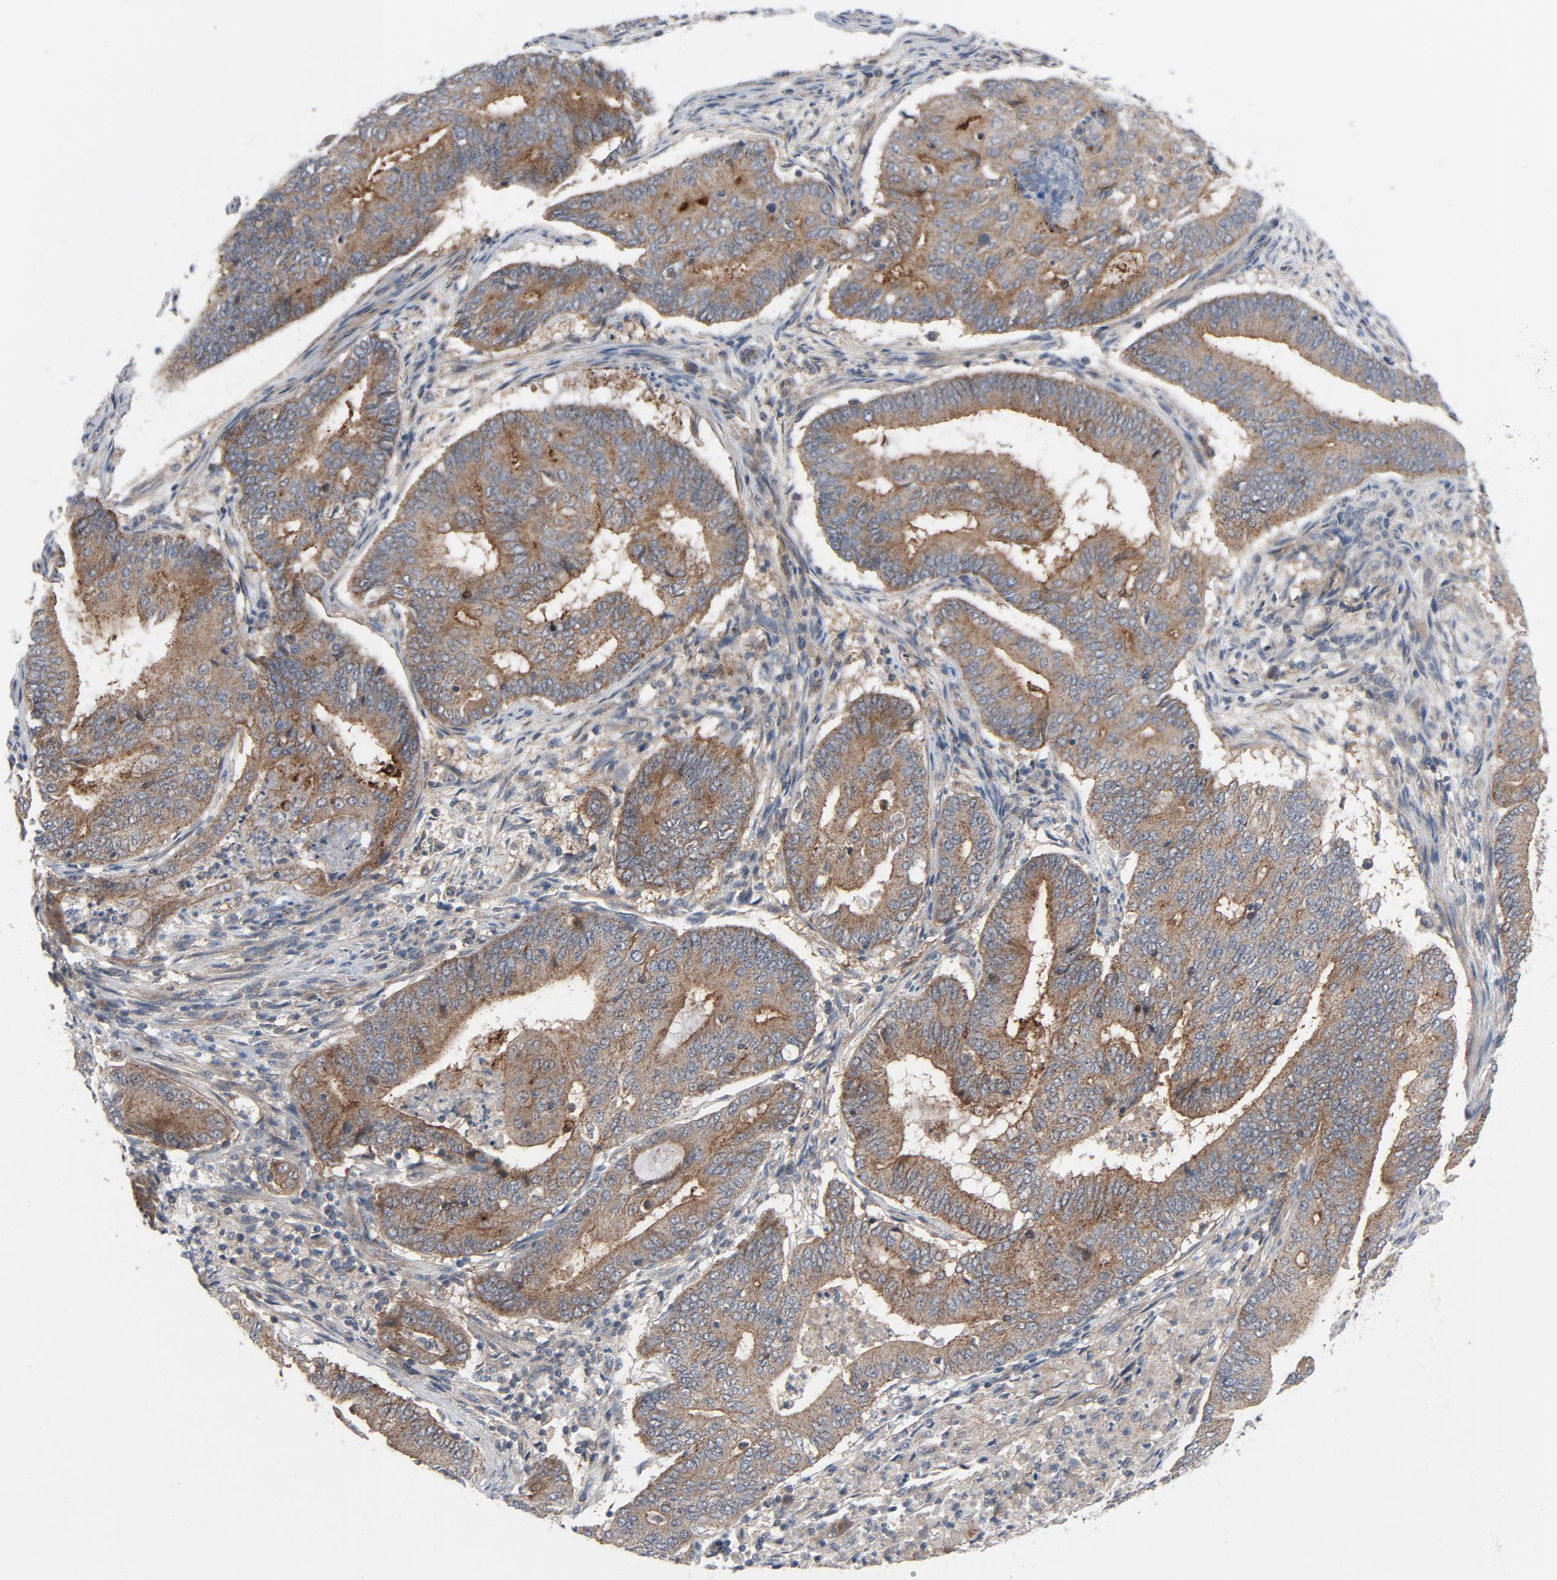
{"staining": {"intensity": "moderate", "quantity": ">75%", "location": "cytoplasmic/membranous"}, "tissue": "endometrial cancer", "cell_type": "Tumor cells", "image_type": "cancer", "snomed": [{"axis": "morphology", "description": "Adenocarcinoma, NOS"}, {"axis": "topography", "description": "Endometrium"}], "caption": "Immunohistochemical staining of endometrial adenocarcinoma demonstrates medium levels of moderate cytoplasmic/membranous expression in approximately >75% of tumor cells.", "gene": "TSG101", "patient": {"sex": "female", "age": 63}}